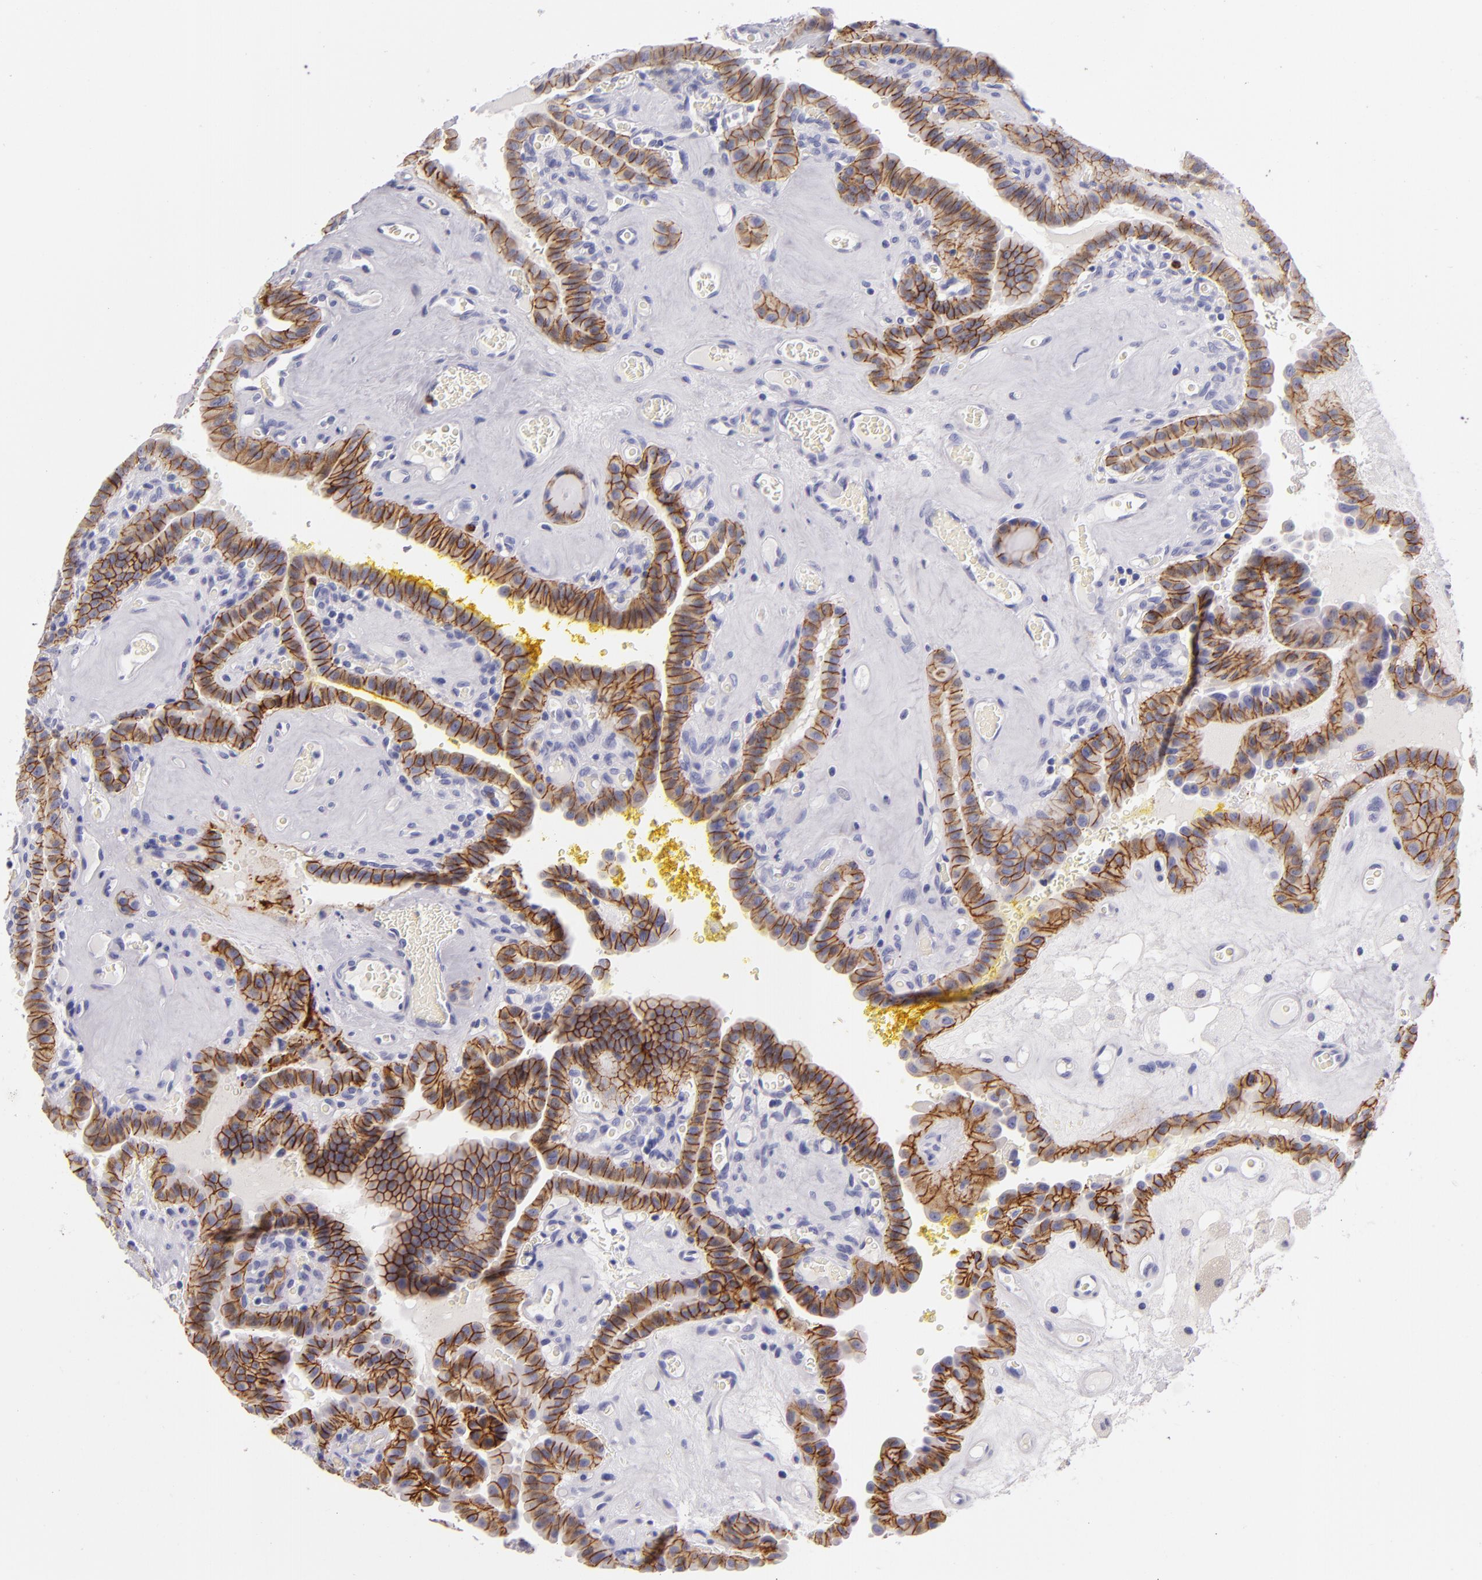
{"staining": {"intensity": "strong", "quantity": ">75%", "location": "cytoplasmic/membranous"}, "tissue": "thyroid cancer", "cell_type": "Tumor cells", "image_type": "cancer", "snomed": [{"axis": "morphology", "description": "Papillary adenocarcinoma, NOS"}, {"axis": "topography", "description": "Thyroid gland"}], "caption": "Tumor cells exhibit high levels of strong cytoplasmic/membranous positivity in about >75% of cells in human thyroid cancer.", "gene": "CDH3", "patient": {"sex": "male", "age": 87}}